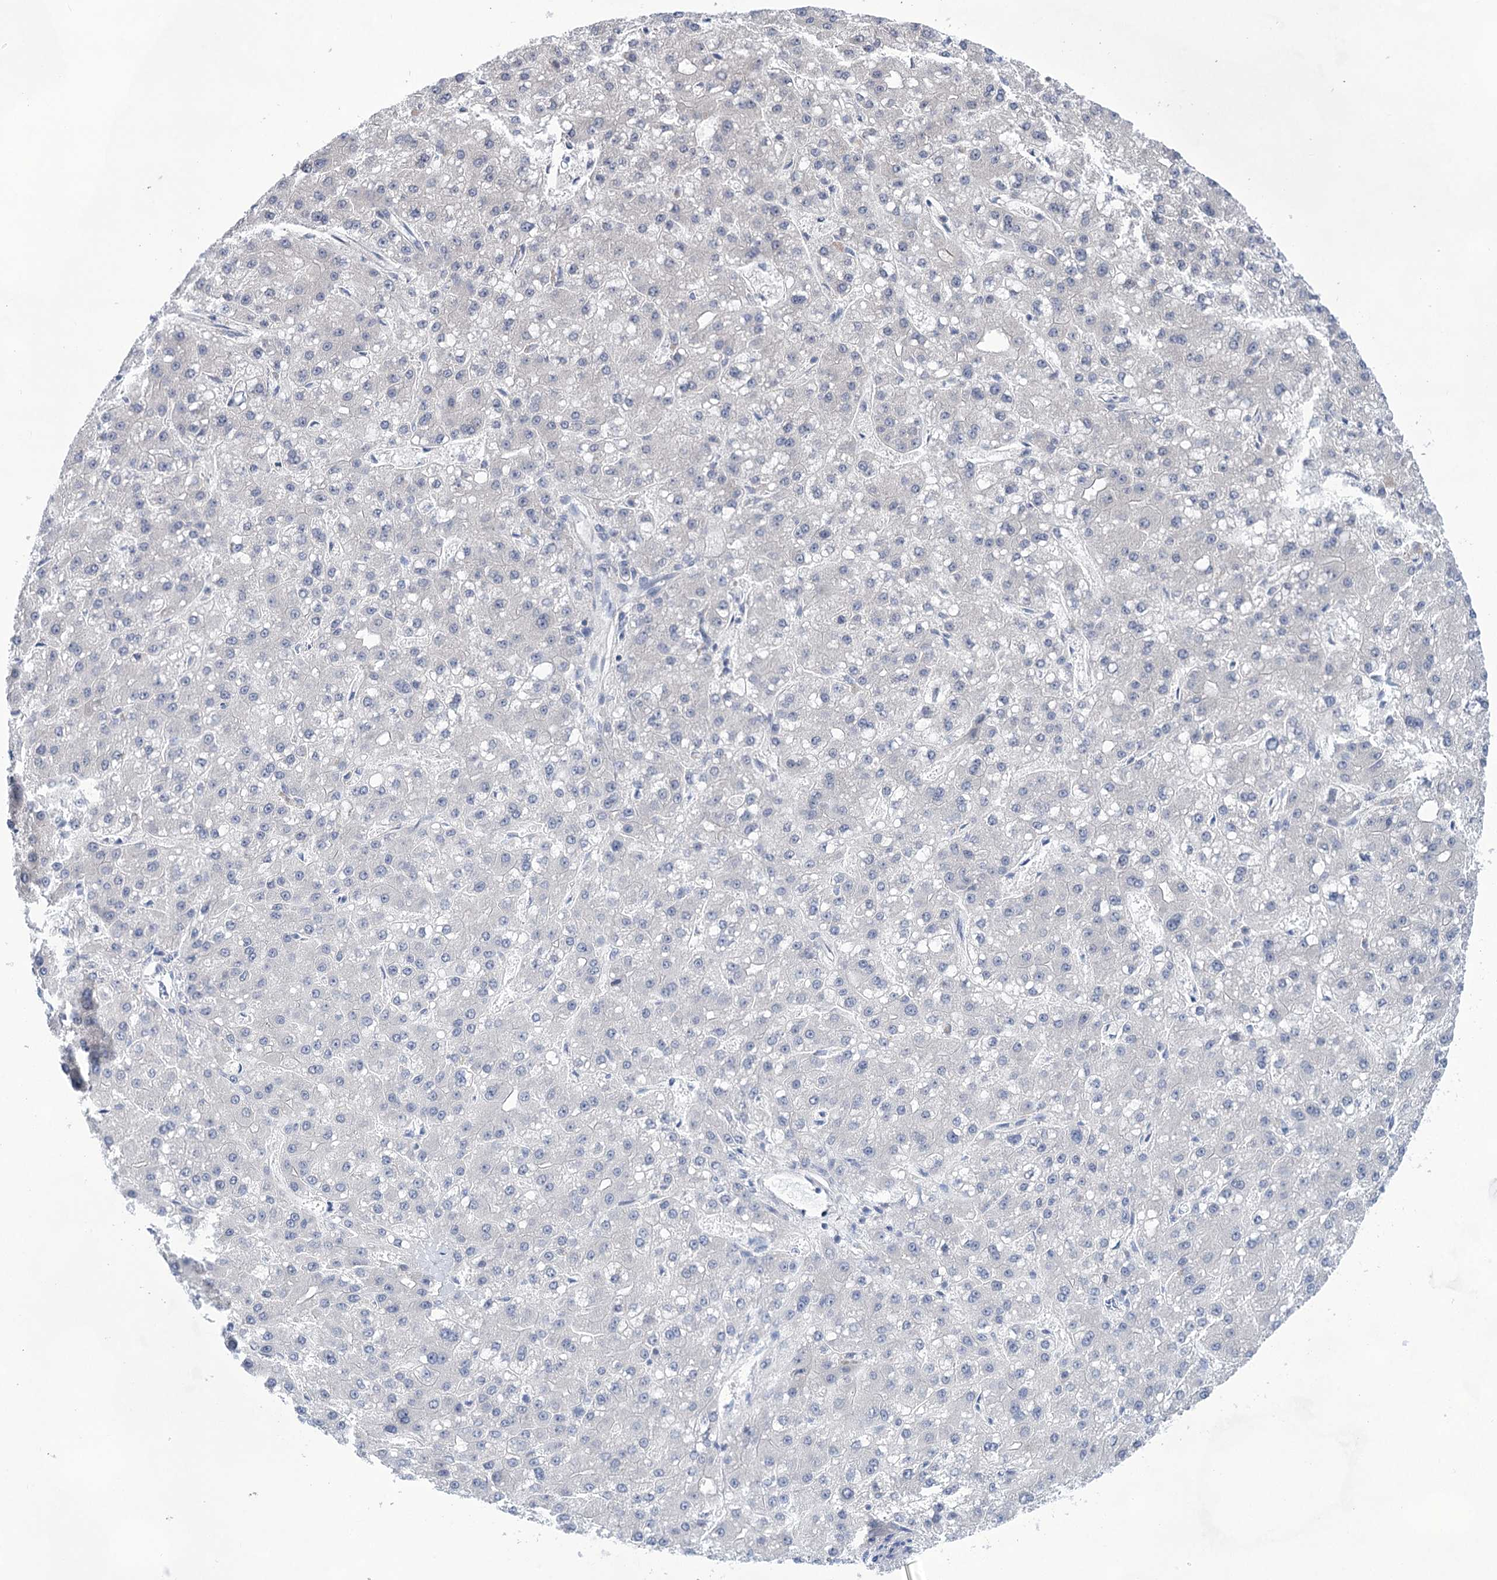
{"staining": {"intensity": "negative", "quantity": "none", "location": "none"}, "tissue": "liver cancer", "cell_type": "Tumor cells", "image_type": "cancer", "snomed": [{"axis": "morphology", "description": "Carcinoma, Hepatocellular, NOS"}, {"axis": "topography", "description": "Liver"}], "caption": "A high-resolution photomicrograph shows immunohistochemistry (IHC) staining of hepatocellular carcinoma (liver), which exhibits no significant expression in tumor cells.", "gene": "LALBA", "patient": {"sex": "male", "age": 67}}